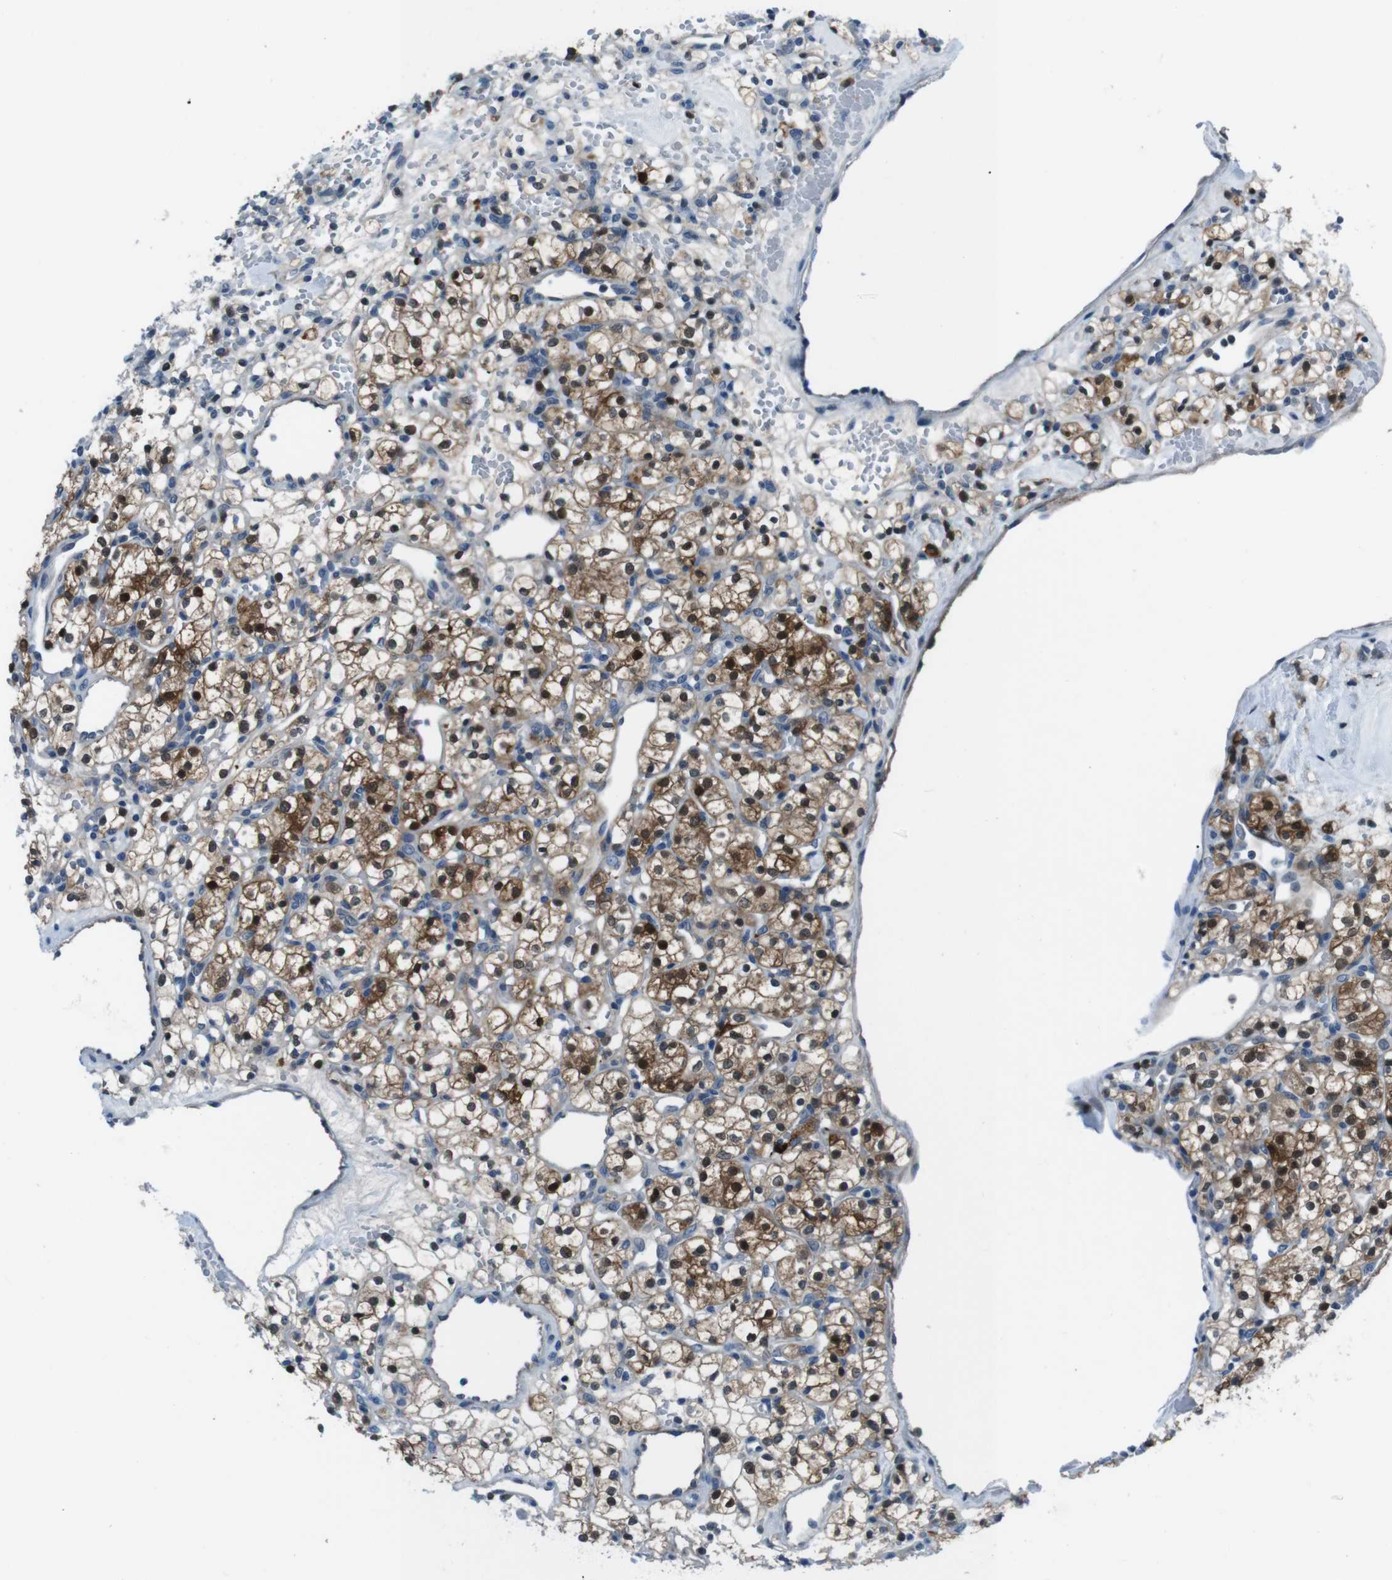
{"staining": {"intensity": "strong", "quantity": ">75%", "location": "cytoplasmic/membranous,nuclear"}, "tissue": "renal cancer", "cell_type": "Tumor cells", "image_type": "cancer", "snomed": [{"axis": "morphology", "description": "Adenocarcinoma, NOS"}, {"axis": "topography", "description": "Kidney"}], "caption": "Immunohistochemistry (IHC) of renal adenocarcinoma exhibits high levels of strong cytoplasmic/membranous and nuclear positivity in about >75% of tumor cells. (DAB = brown stain, brightfield microscopy at high magnification).", "gene": "NANOS2", "patient": {"sex": "female", "age": 60}}